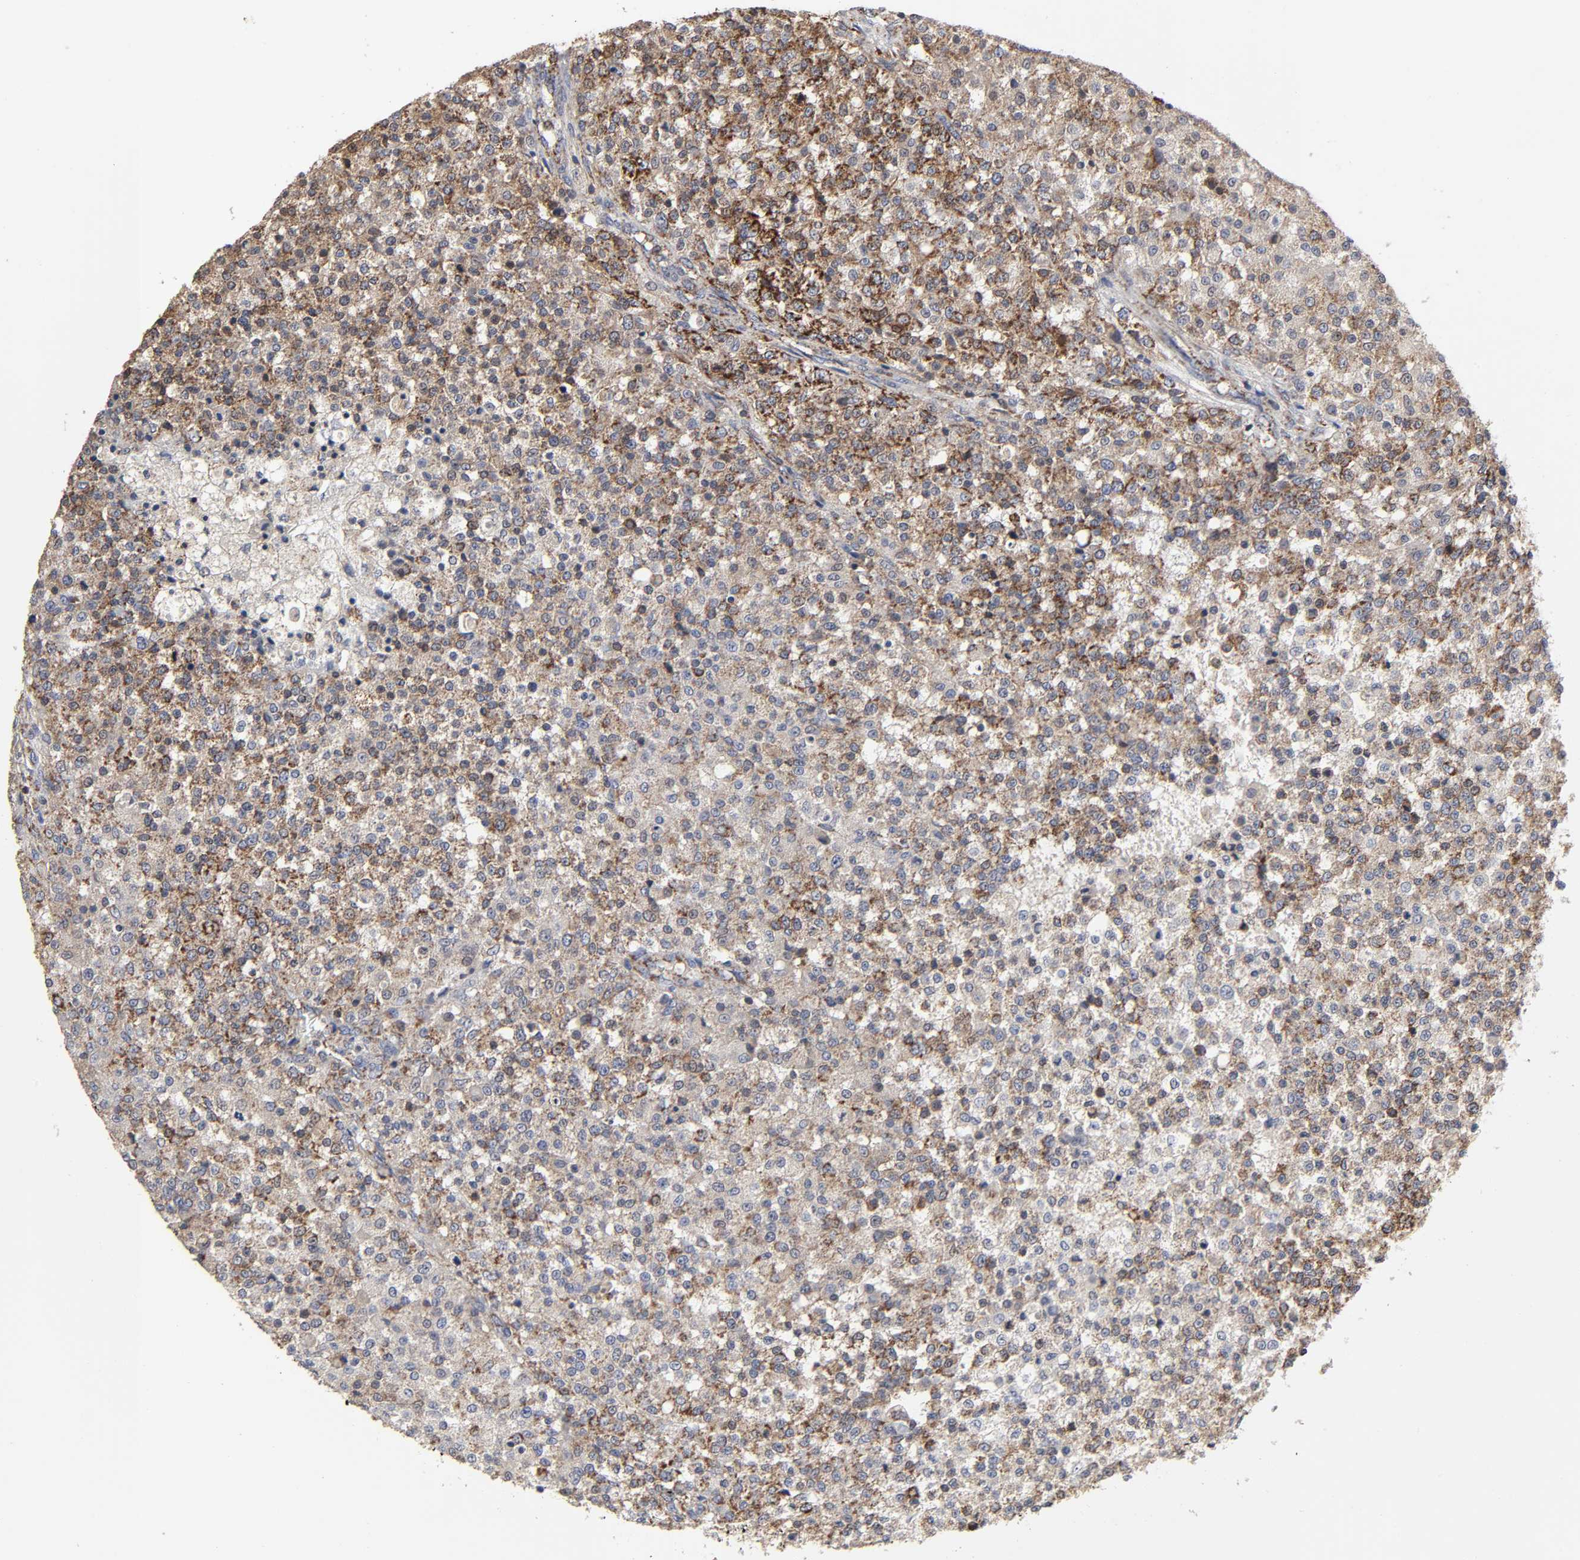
{"staining": {"intensity": "moderate", "quantity": ">75%", "location": "cytoplasmic/membranous"}, "tissue": "testis cancer", "cell_type": "Tumor cells", "image_type": "cancer", "snomed": [{"axis": "morphology", "description": "Seminoma, NOS"}, {"axis": "topography", "description": "Testis"}], "caption": "Human testis cancer stained for a protein (brown) reveals moderate cytoplasmic/membranous positive expression in approximately >75% of tumor cells.", "gene": "COX6B1", "patient": {"sex": "male", "age": 59}}